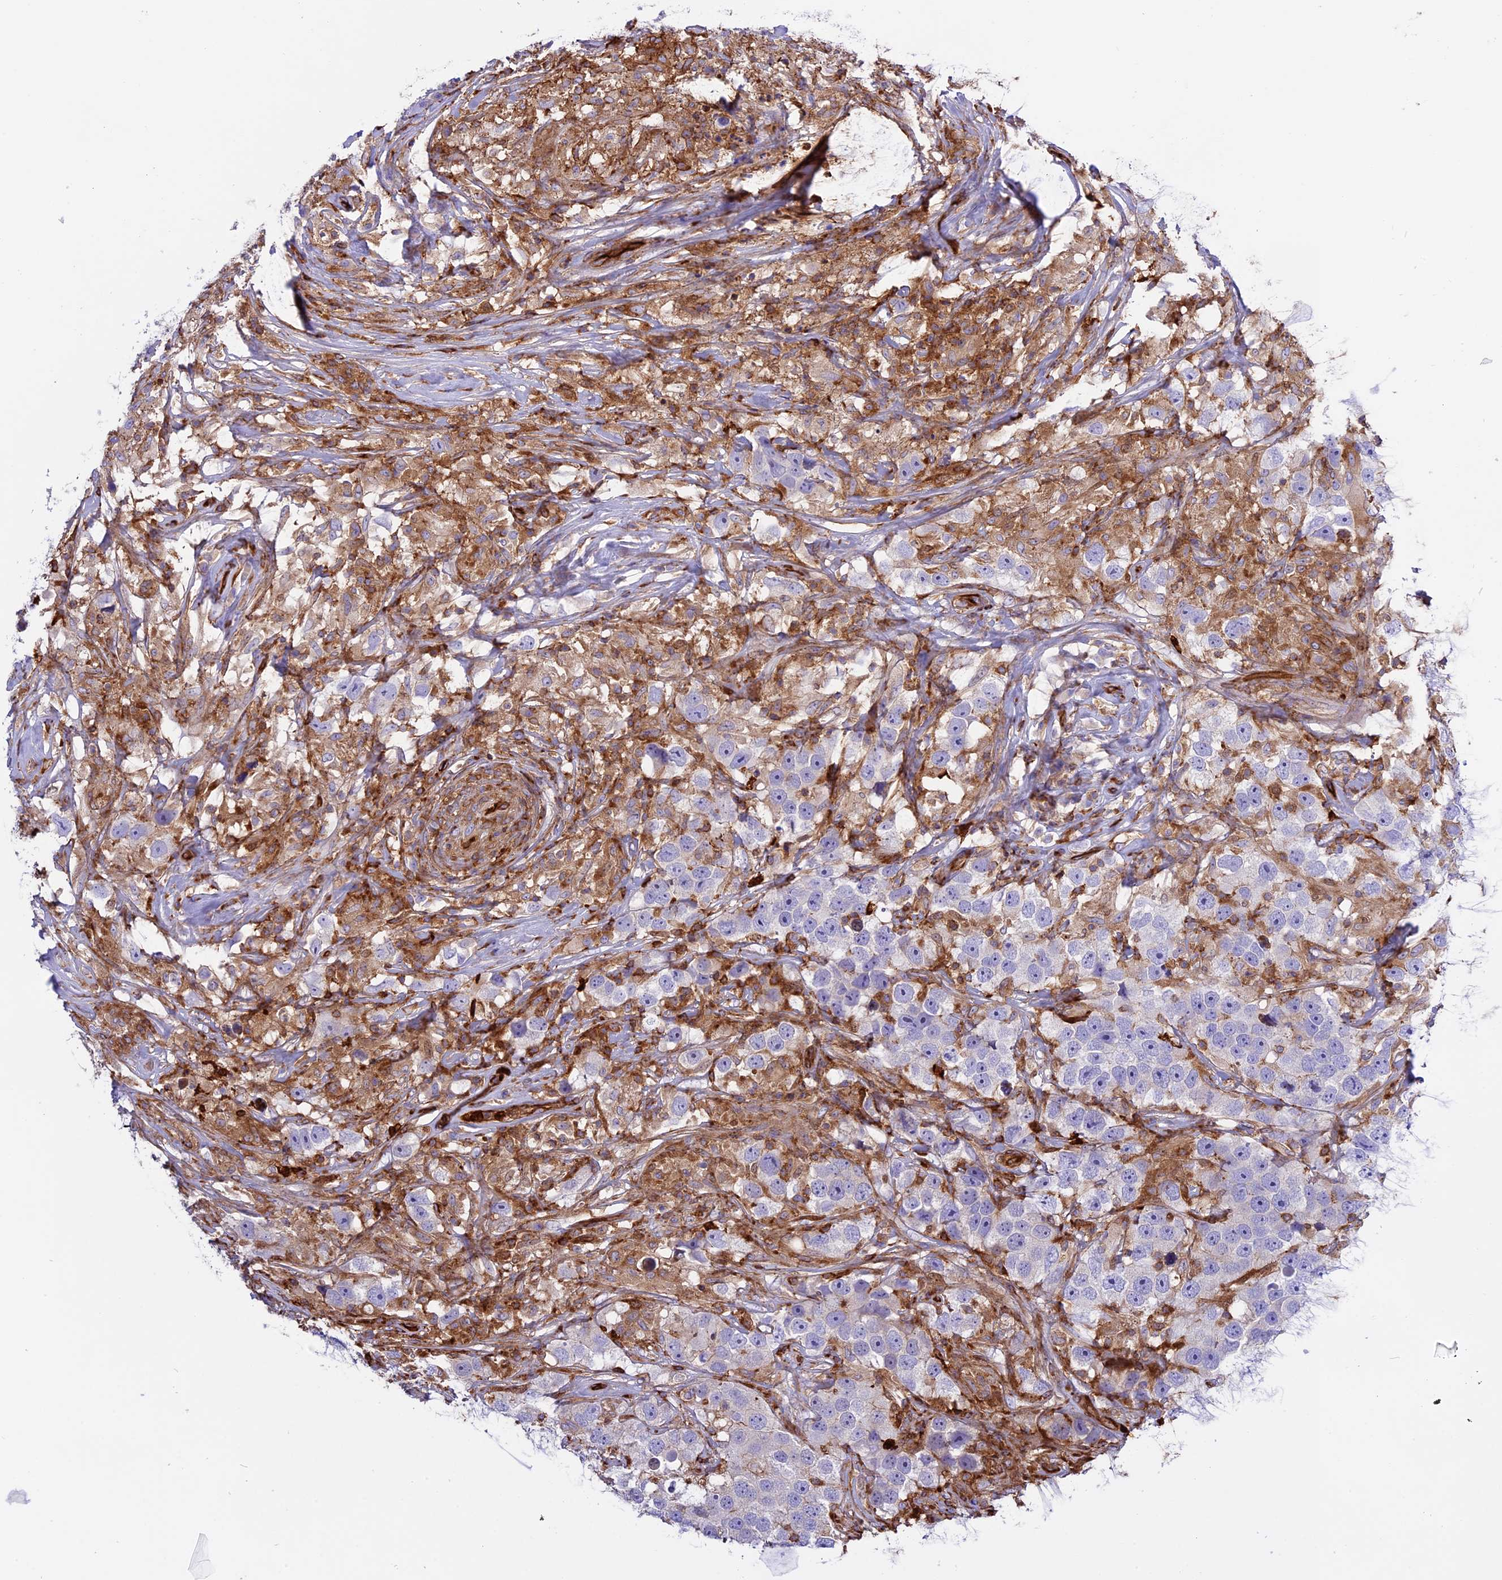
{"staining": {"intensity": "negative", "quantity": "none", "location": "none"}, "tissue": "testis cancer", "cell_type": "Tumor cells", "image_type": "cancer", "snomed": [{"axis": "morphology", "description": "Seminoma, NOS"}, {"axis": "topography", "description": "Testis"}], "caption": "A photomicrograph of testis cancer (seminoma) stained for a protein reveals no brown staining in tumor cells.", "gene": "CD99L2", "patient": {"sex": "male", "age": 49}}